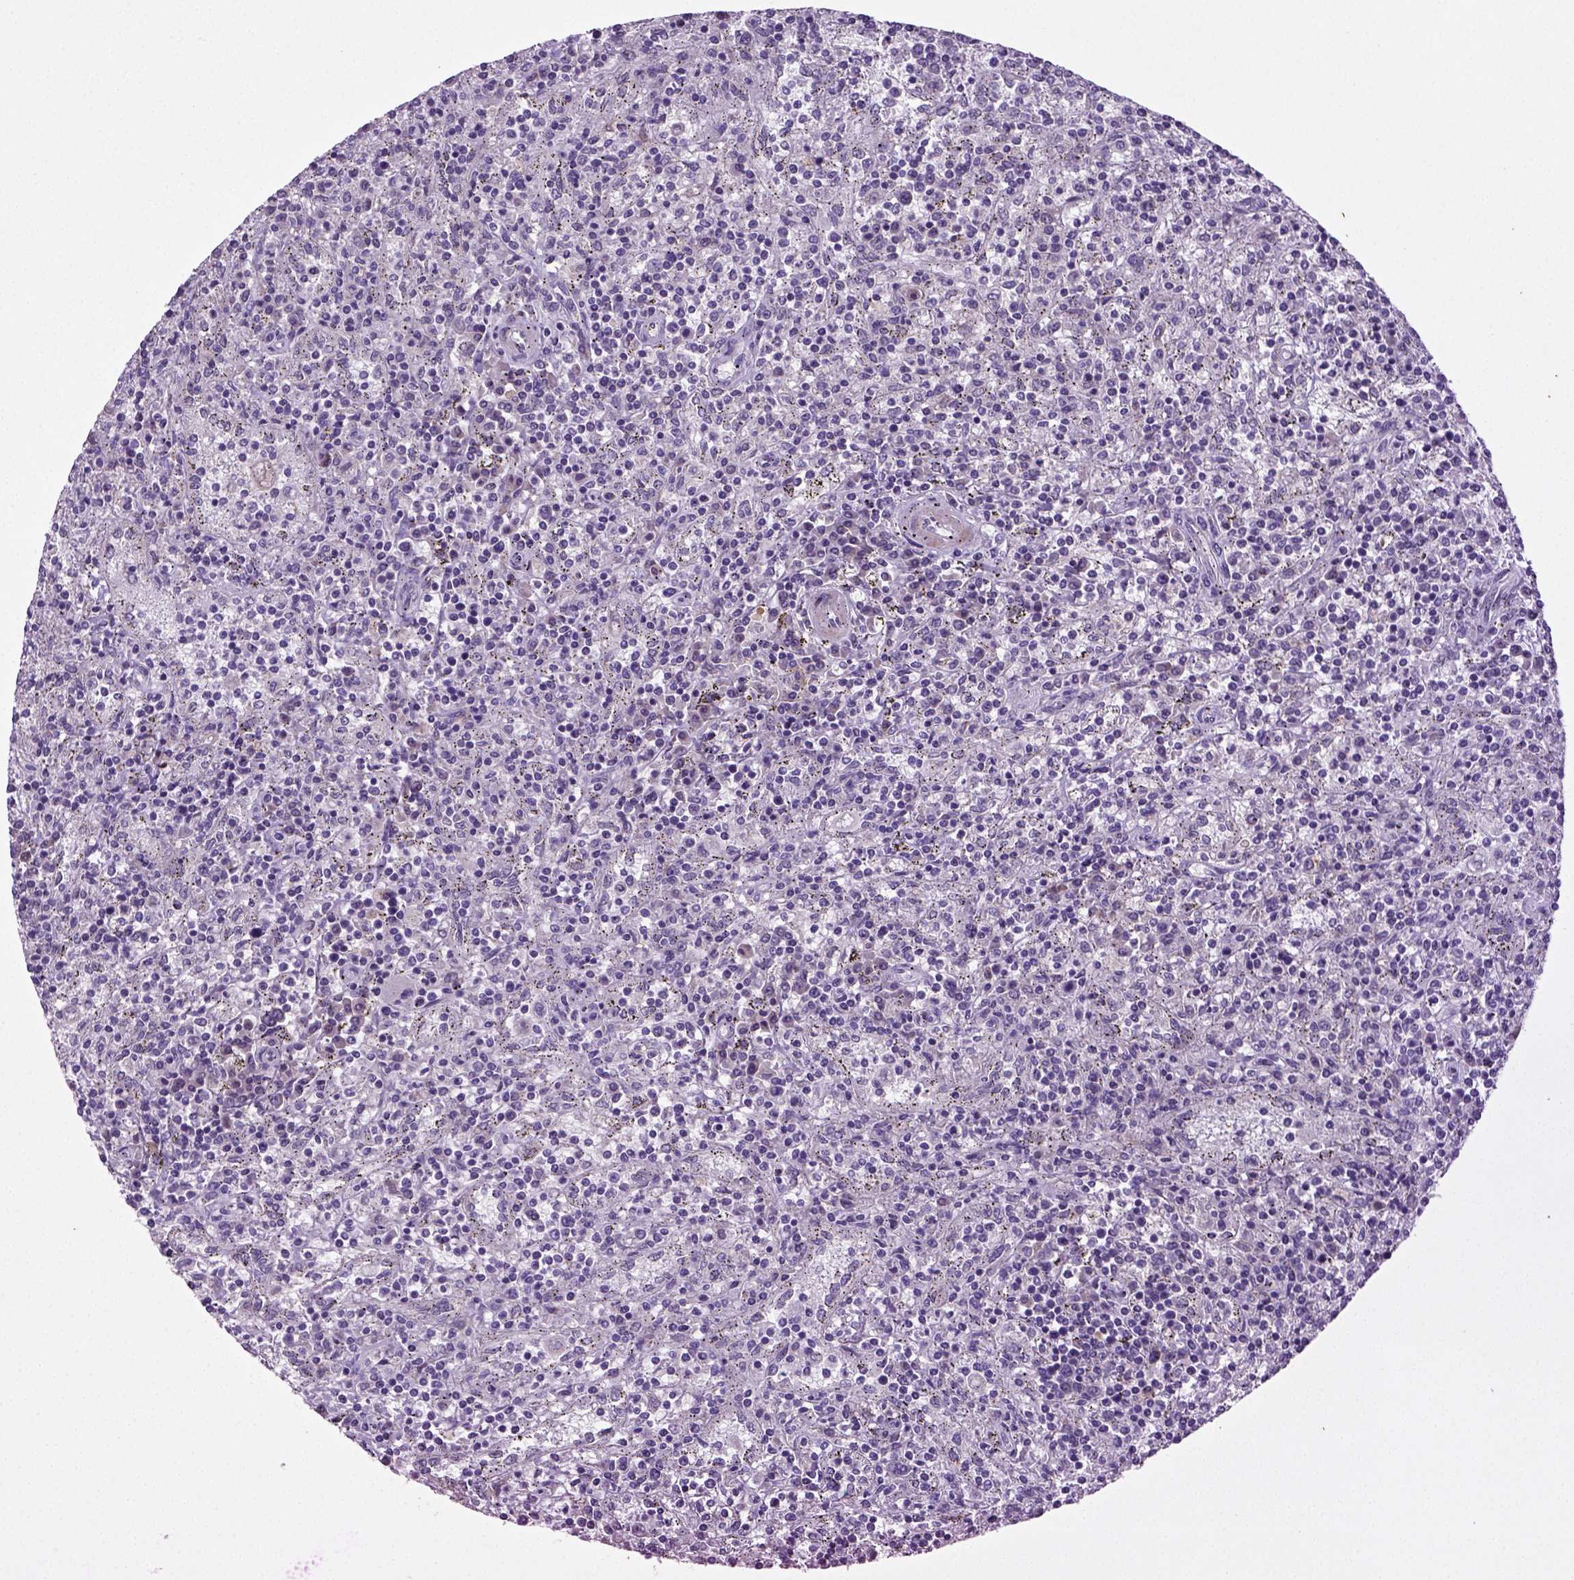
{"staining": {"intensity": "negative", "quantity": "none", "location": "none"}, "tissue": "lymphoma", "cell_type": "Tumor cells", "image_type": "cancer", "snomed": [{"axis": "morphology", "description": "Malignant lymphoma, non-Hodgkin's type, Low grade"}, {"axis": "topography", "description": "Spleen"}], "caption": "DAB (3,3'-diaminobenzidine) immunohistochemical staining of human malignant lymphoma, non-Hodgkin's type (low-grade) exhibits no significant expression in tumor cells.", "gene": "SYNGAP1", "patient": {"sex": "male", "age": 62}}